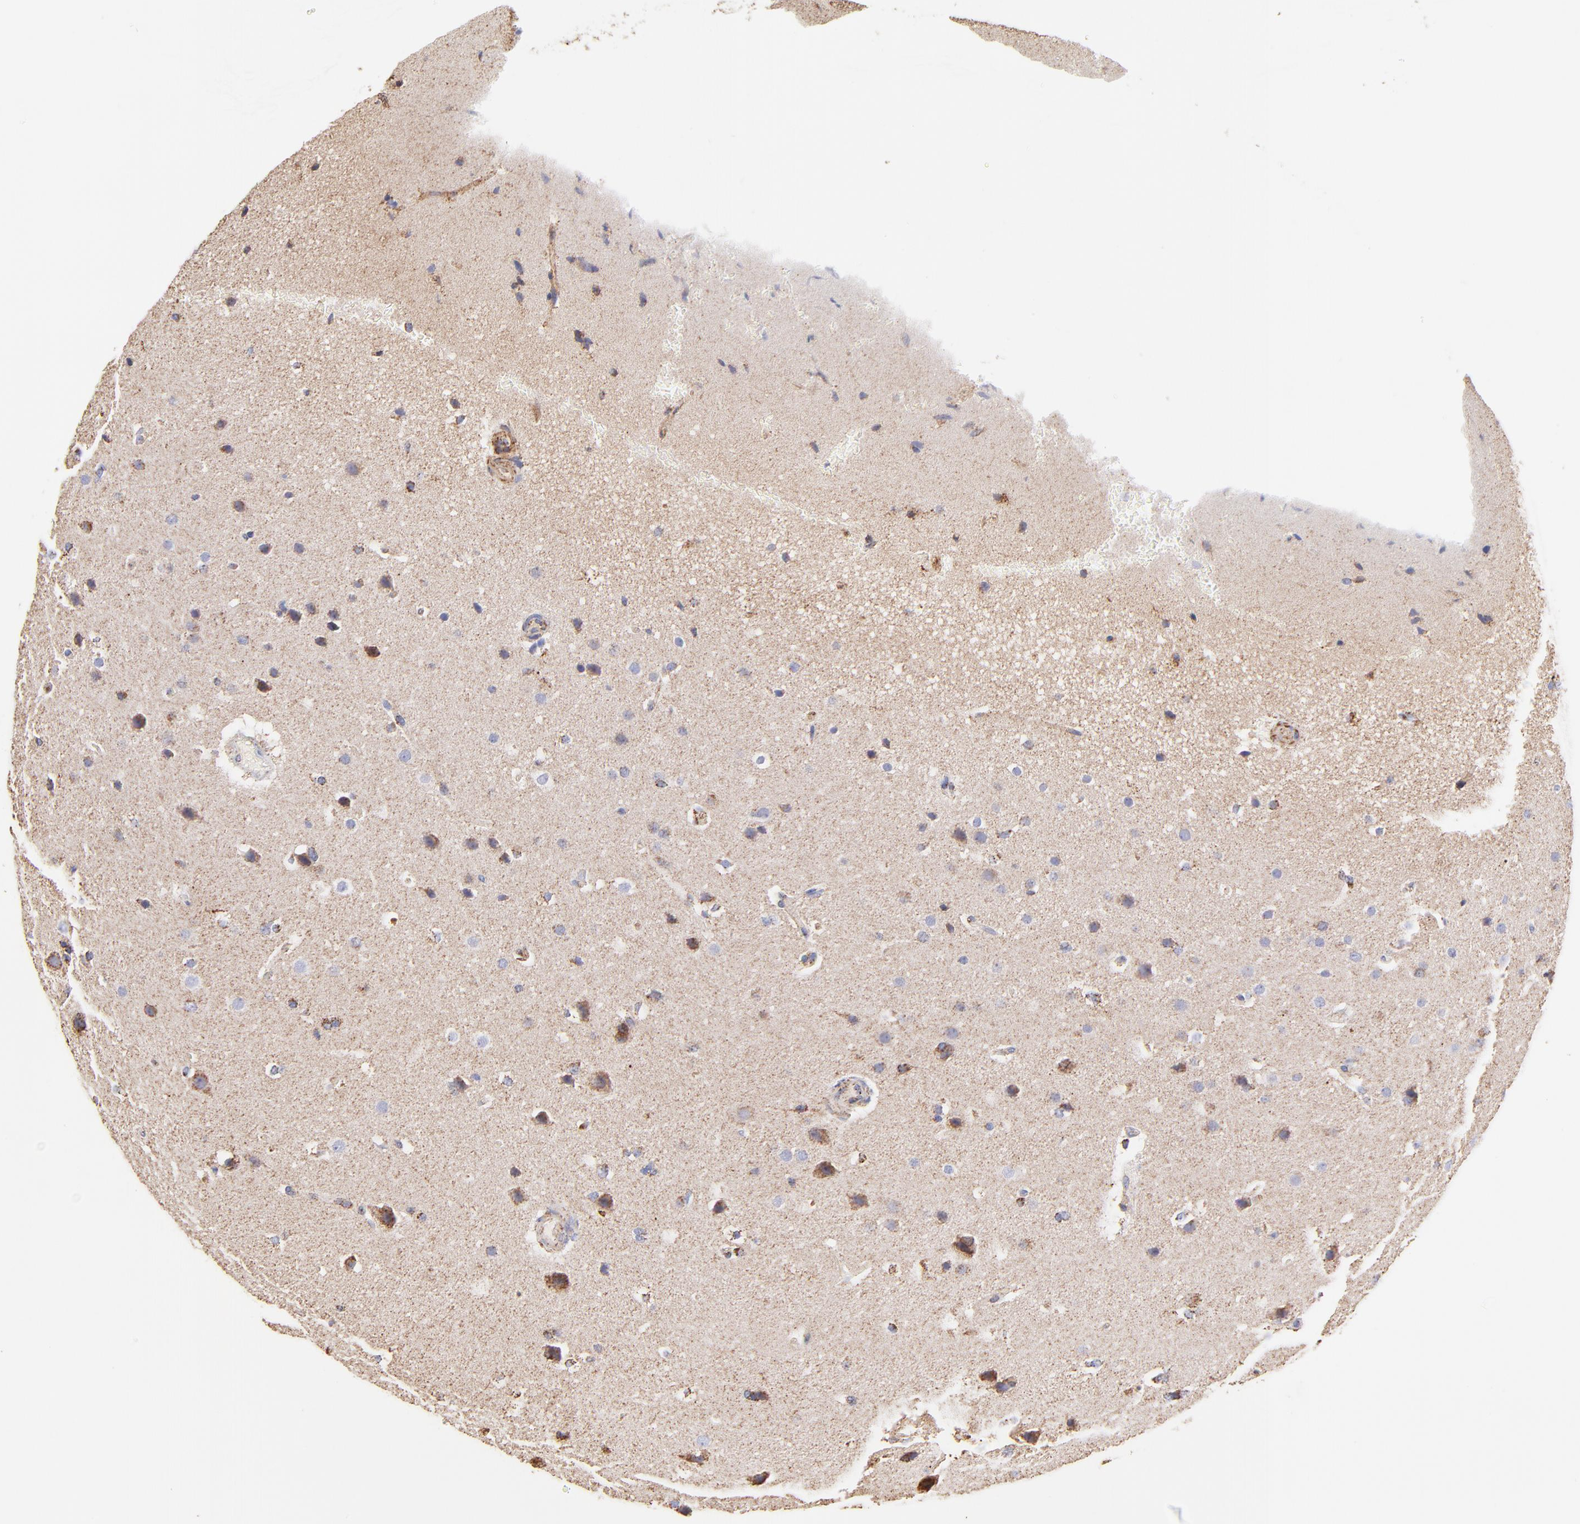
{"staining": {"intensity": "moderate", "quantity": "<25%", "location": "cytoplasmic/membranous"}, "tissue": "glioma", "cell_type": "Tumor cells", "image_type": "cancer", "snomed": [{"axis": "morphology", "description": "Glioma, malignant, Low grade"}, {"axis": "topography", "description": "Cerebral cortex"}], "caption": "A brown stain labels moderate cytoplasmic/membranous staining of a protein in glioma tumor cells.", "gene": "ECH1", "patient": {"sex": "female", "age": 47}}